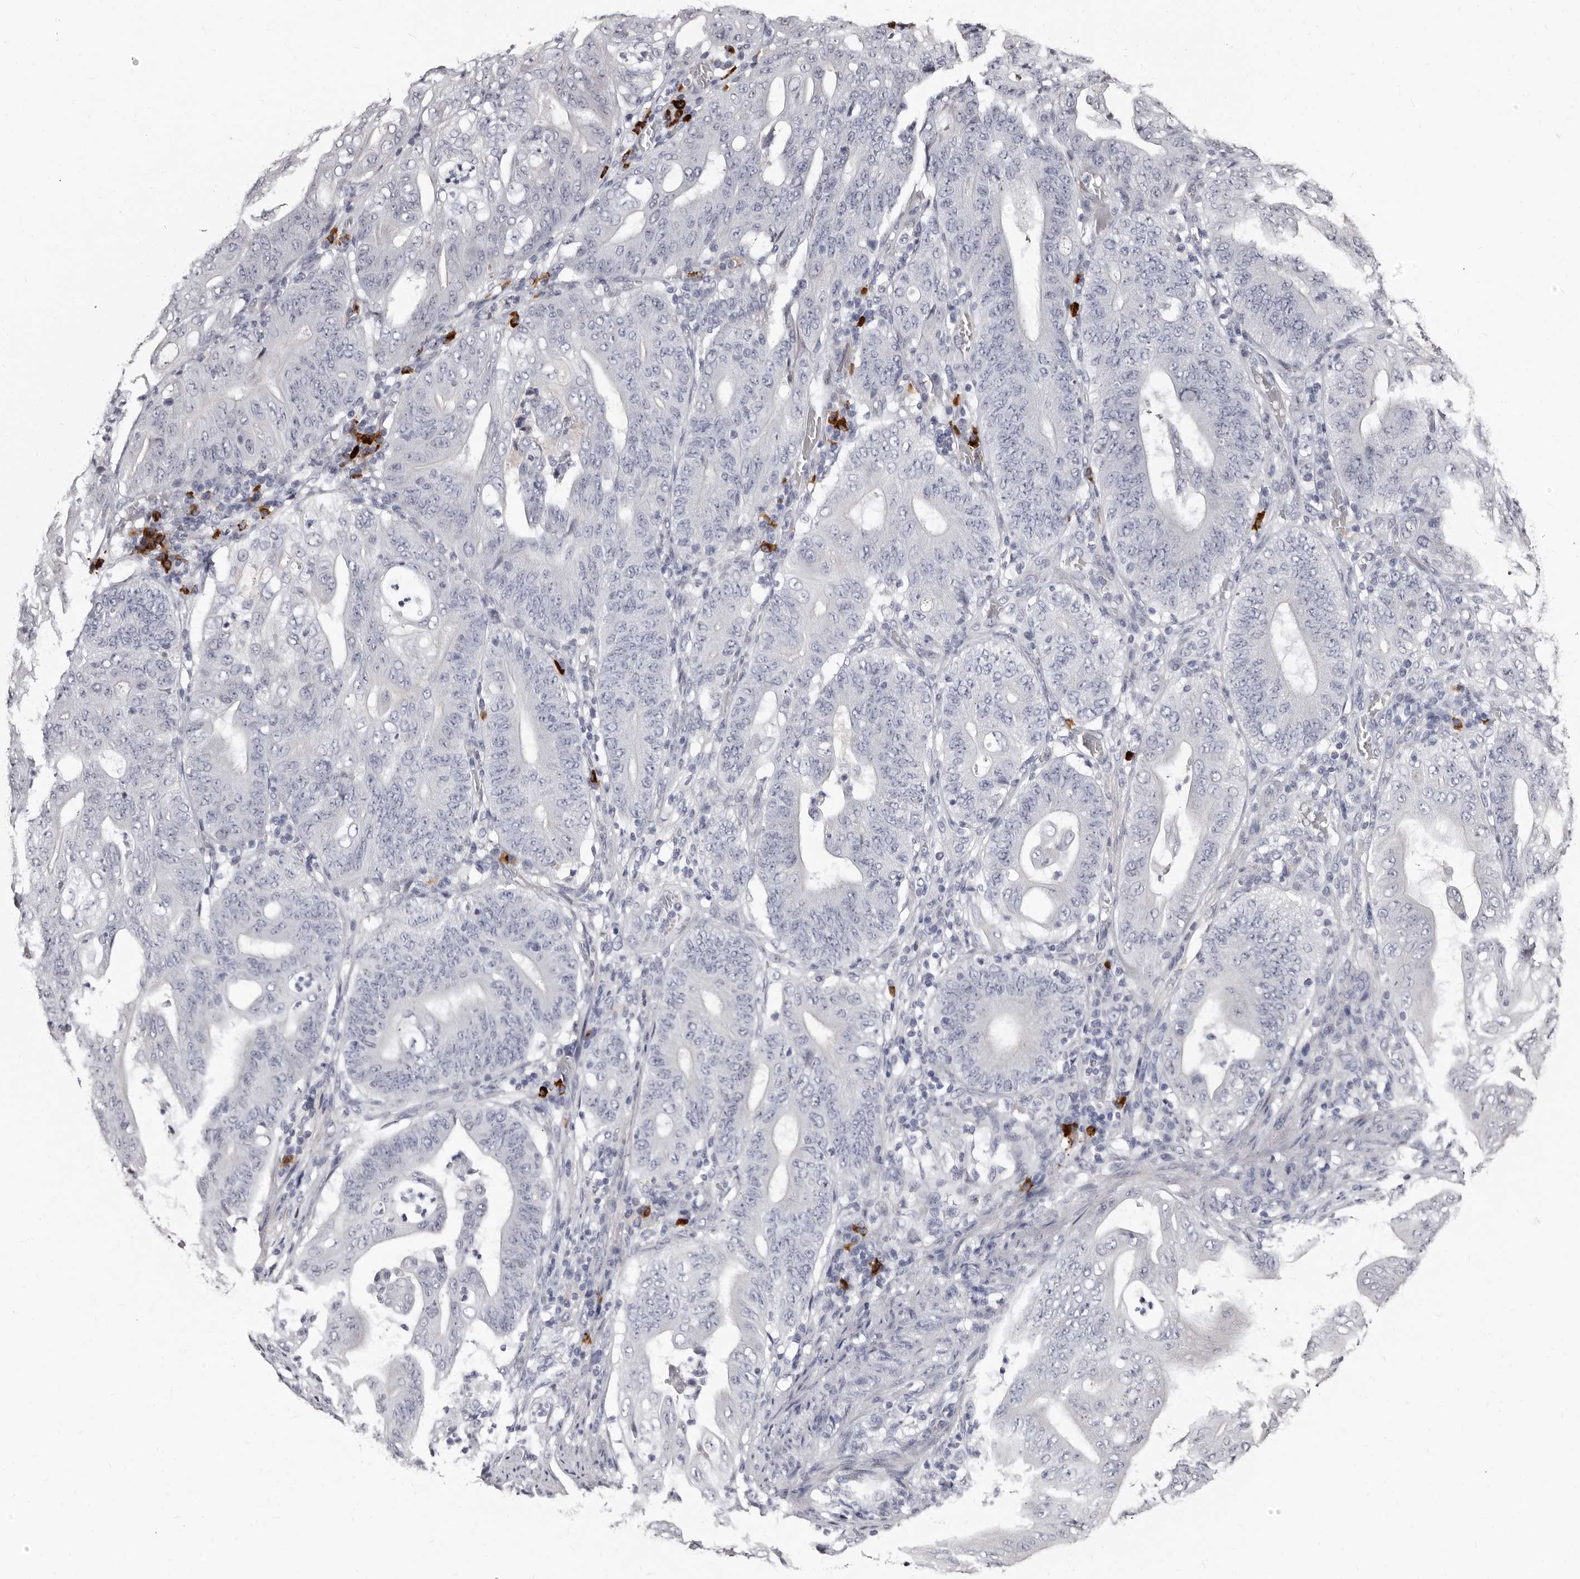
{"staining": {"intensity": "negative", "quantity": "none", "location": "none"}, "tissue": "stomach cancer", "cell_type": "Tumor cells", "image_type": "cancer", "snomed": [{"axis": "morphology", "description": "Adenocarcinoma, NOS"}, {"axis": "topography", "description": "Stomach"}], "caption": "High magnification brightfield microscopy of stomach cancer (adenocarcinoma) stained with DAB (brown) and counterstained with hematoxylin (blue): tumor cells show no significant positivity.", "gene": "TBC1D22B", "patient": {"sex": "female", "age": 73}}